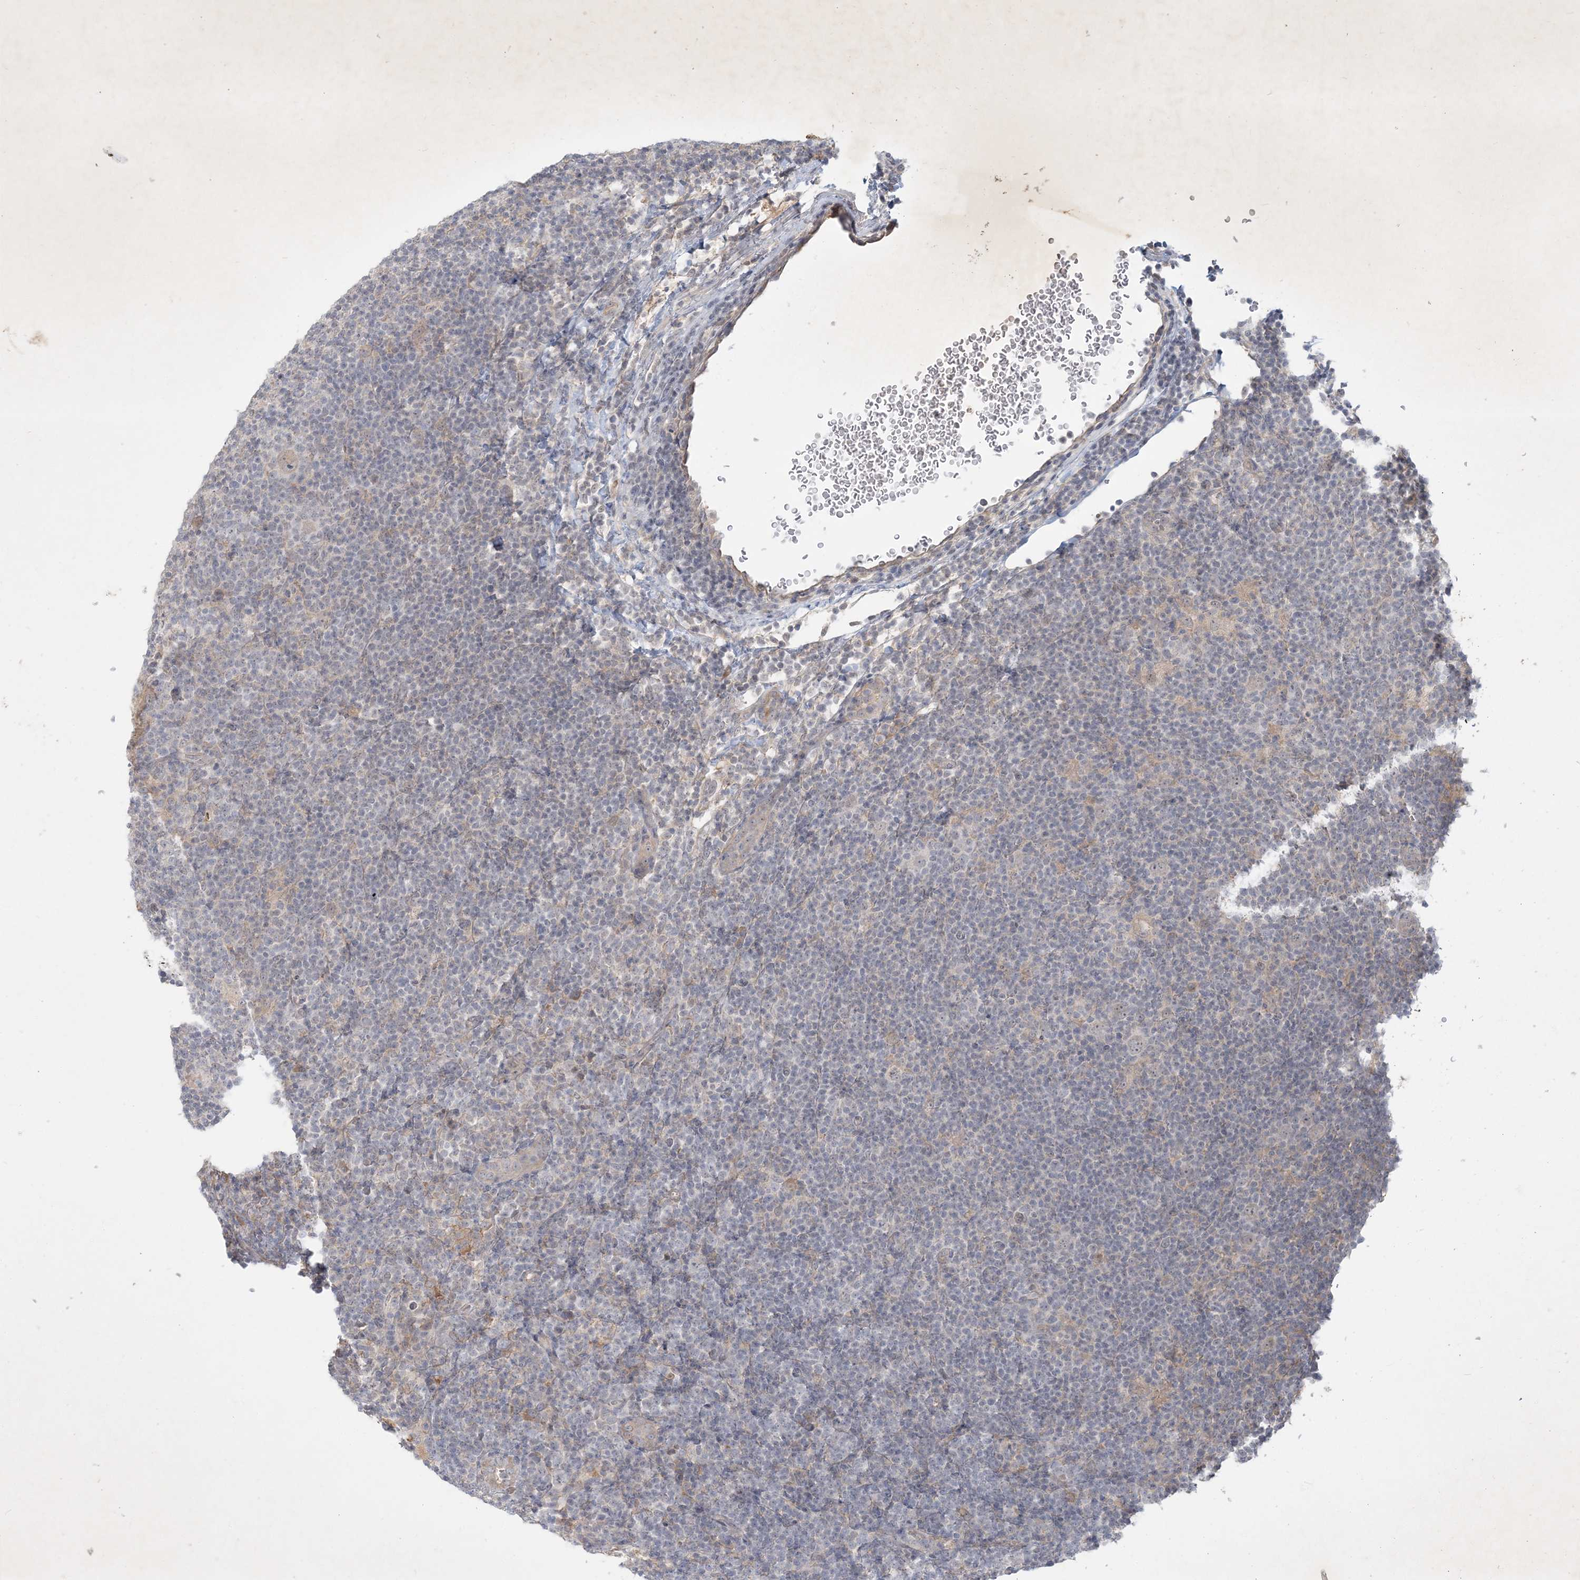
{"staining": {"intensity": "negative", "quantity": "none", "location": "none"}, "tissue": "lymphoma", "cell_type": "Tumor cells", "image_type": "cancer", "snomed": [{"axis": "morphology", "description": "Hodgkin's disease, NOS"}, {"axis": "topography", "description": "Lymph node"}], "caption": "Lymphoma was stained to show a protein in brown. There is no significant staining in tumor cells. The staining is performed using DAB (3,3'-diaminobenzidine) brown chromogen with nuclei counter-stained in using hematoxylin.", "gene": "BOD1", "patient": {"sex": "female", "age": 57}}